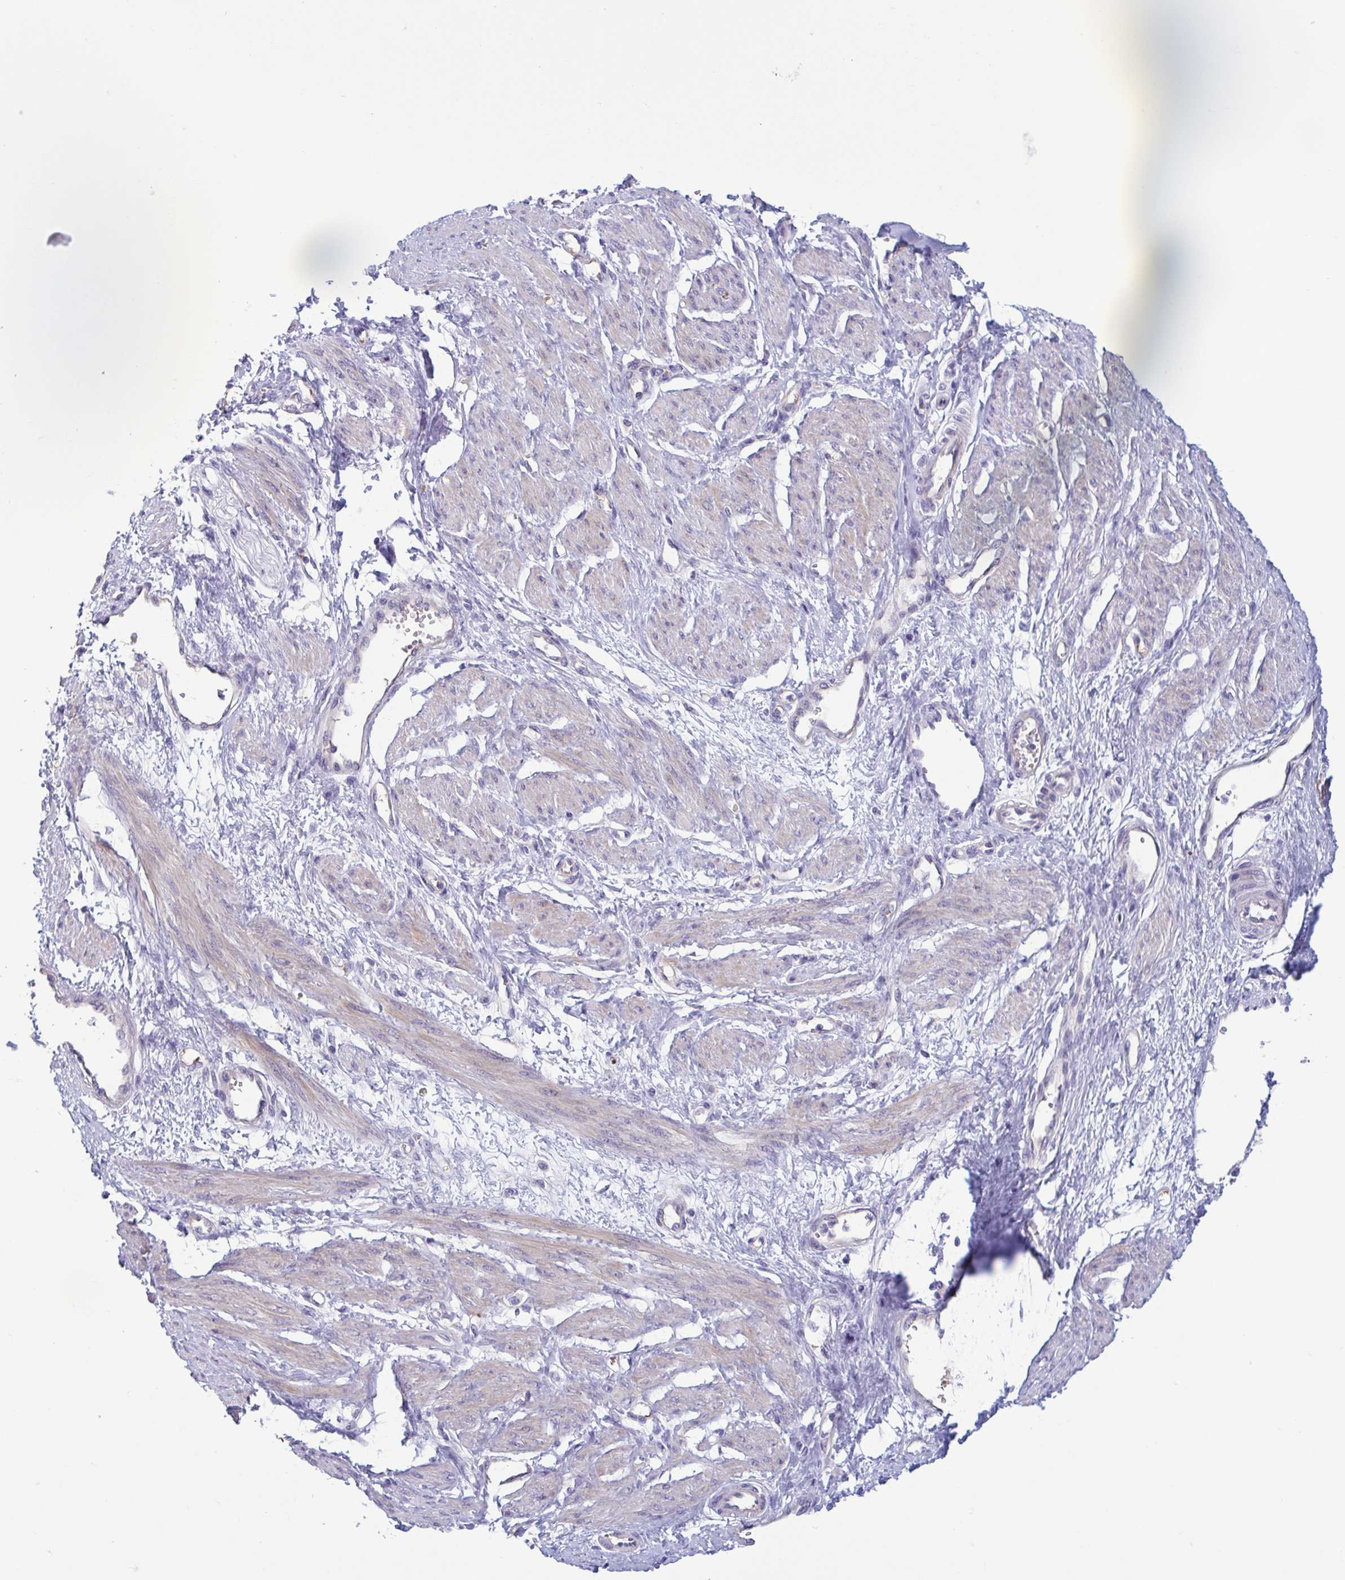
{"staining": {"intensity": "weak", "quantity": "<25%", "location": "cytoplasmic/membranous"}, "tissue": "smooth muscle", "cell_type": "Smooth muscle cells", "image_type": "normal", "snomed": [{"axis": "morphology", "description": "Normal tissue, NOS"}, {"axis": "topography", "description": "Smooth muscle"}, {"axis": "topography", "description": "Uterus"}], "caption": "Smooth muscle cells show no significant positivity in benign smooth muscle. Nuclei are stained in blue.", "gene": "MORC4", "patient": {"sex": "female", "age": 39}}